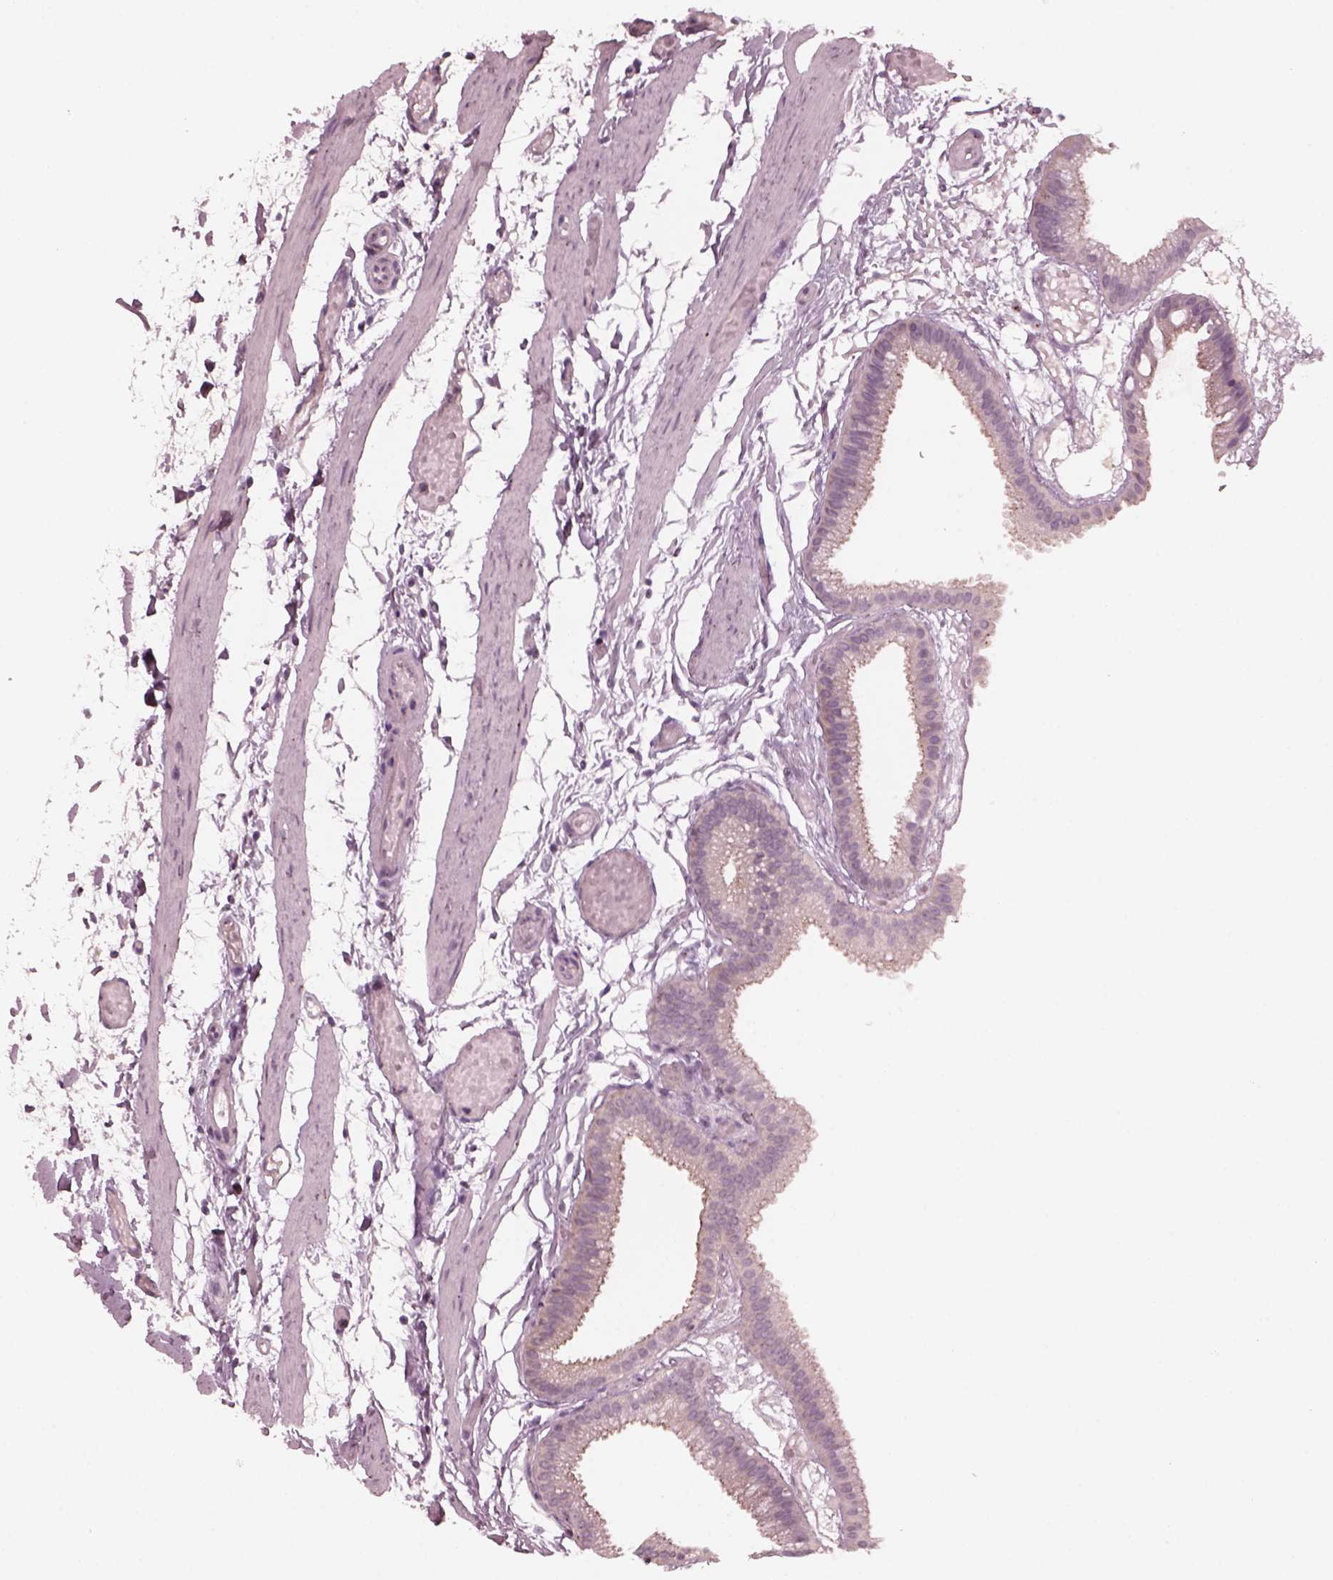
{"staining": {"intensity": "negative", "quantity": "none", "location": "none"}, "tissue": "gallbladder", "cell_type": "Glandular cells", "image_type": "normal", "snomed": [{"axis": "morphology", "description": "Normal tissue, NOS"}, {"axis": "topography", "description": "Gallbladder"}], "caption": "IHC micrograph of unremarkable gallbladder: human gallbladder stained with DAB reveals no significant protein staining in glandular cells.", "gene": "SAXO1", "patient": {"sex": "female", "age": 45}}